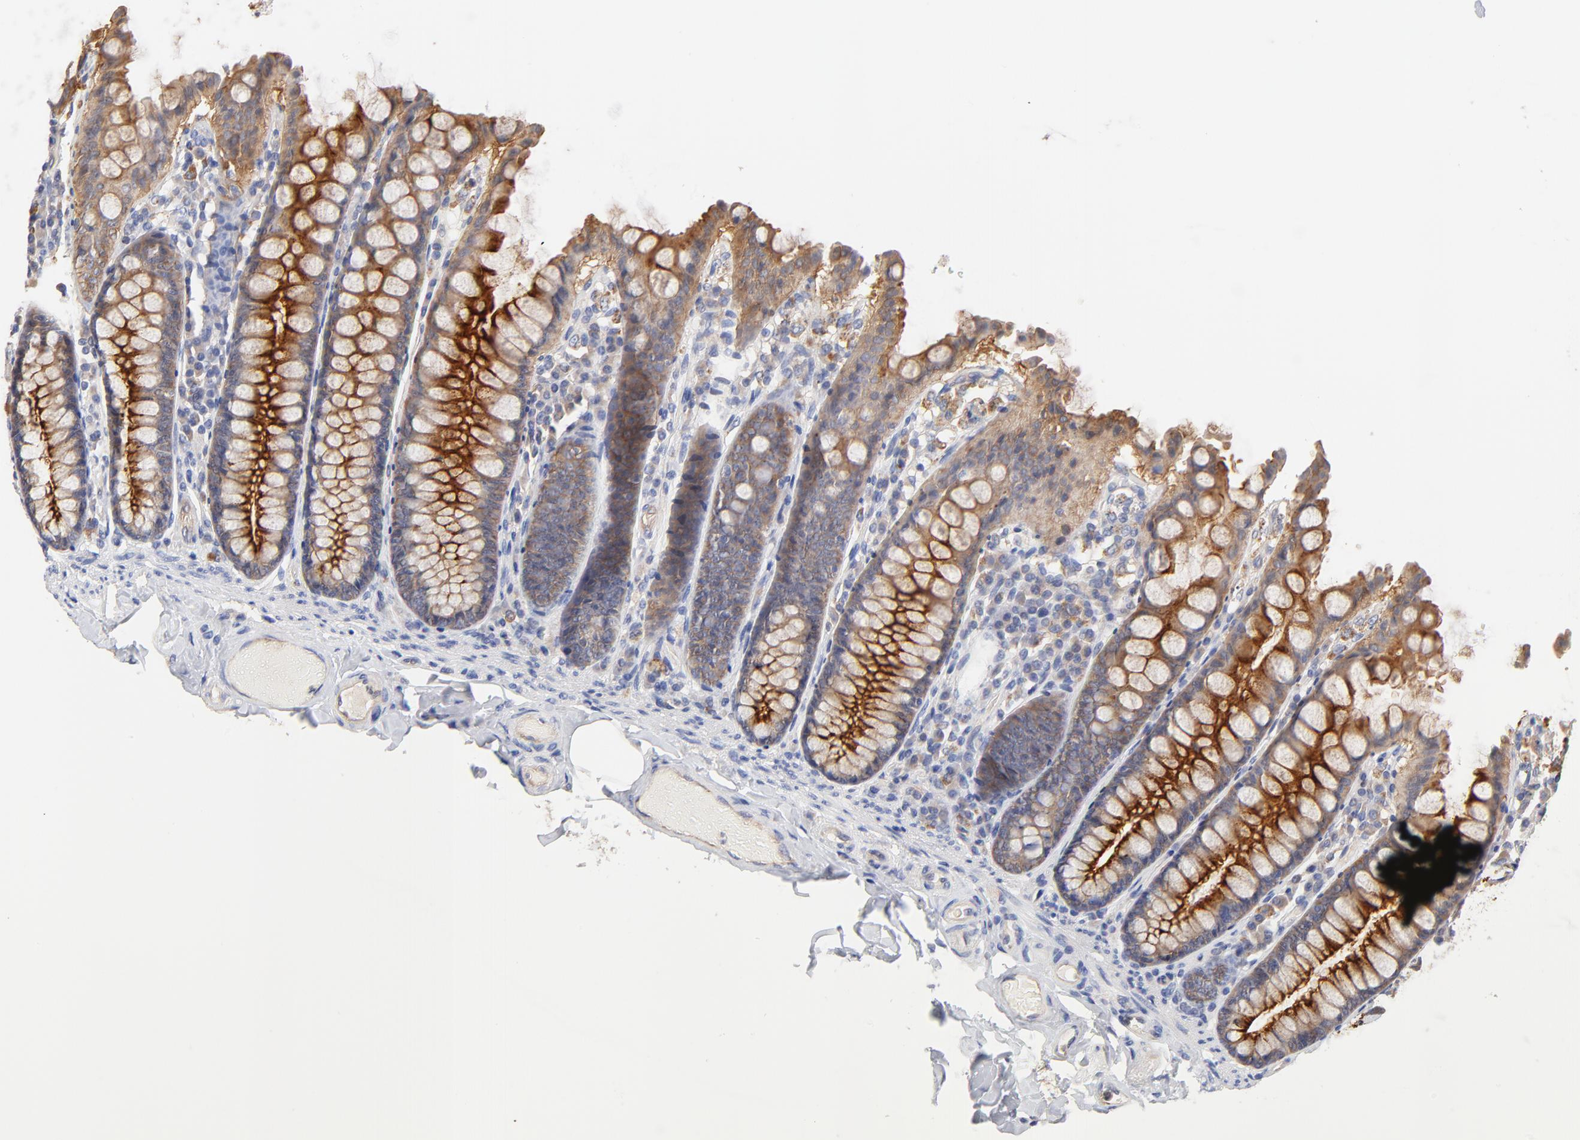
{"staining": {"intensity": "negative", "quantity": "none", "location": "none"}, "tissue": "colon", "cell_type": "Endothelial cells", "image_type": "normal", "snomed": [{"axis": "morphology", "description": "Normal tissue, NOS"}, {"axis": "topography", "description": "Colon"}], "caption": "Protein analysis of unremarkable colon displays no significant staining in endothelial cells.", "gene": "FBXL2", "patient": {"sex": "female", "age": 61}}